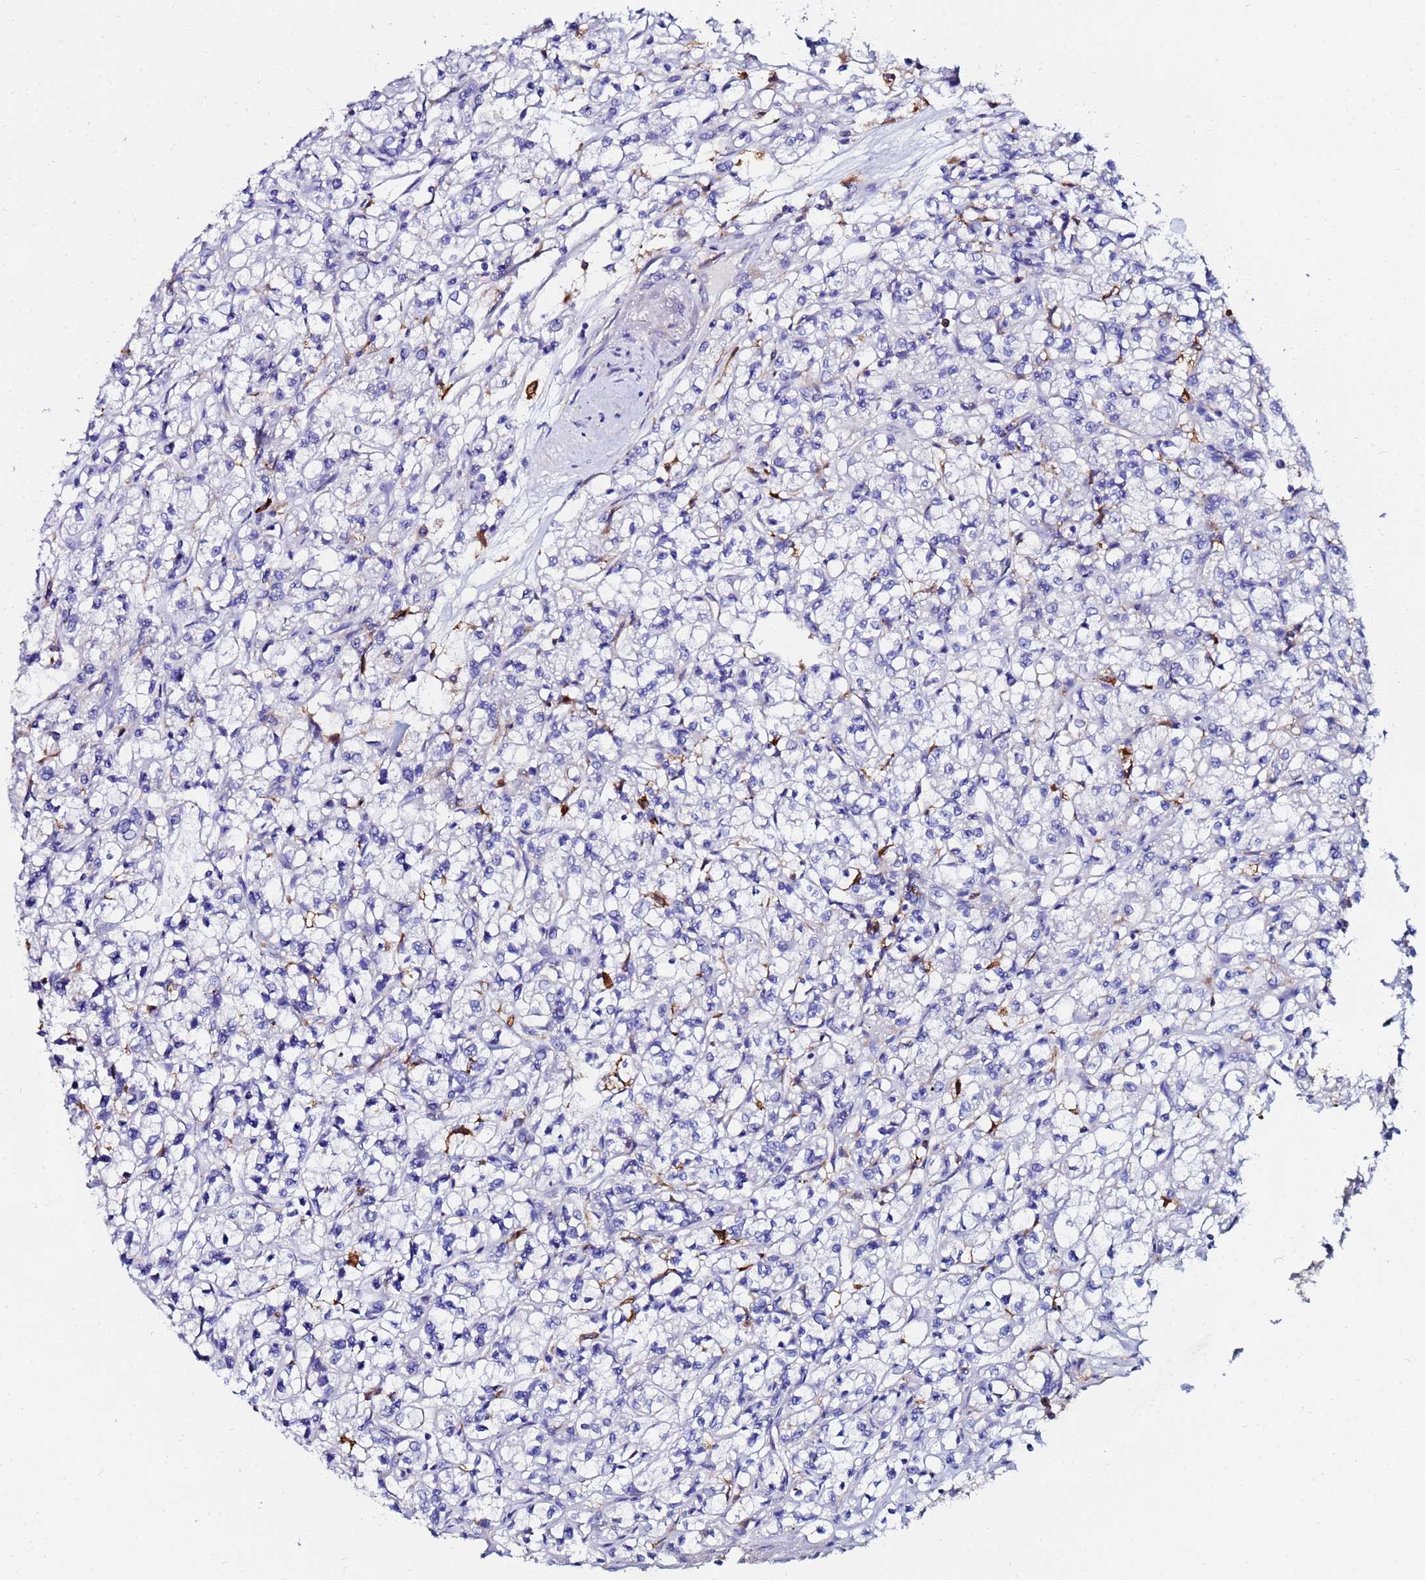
{"staining": {"intensity": "negative", "quantity": "none", "location": "none"}, "tissue": "renal cancer", "cell_type": "Tumor cells", "image_type": "cancer", "snomed": [{"axis": "morphology", "description": "Adenocarcinoma, NOS"}, {"axis": "topography", "description": "Kidney"}], "caption": "DAB (3,3'-diaminobenzidine) immunohistochemical staining of human renal adenocarcinoma shows no significant positivity in tumor cells.", "gene": "BASP1", "patient": {"sex": "female", "age": 59}}